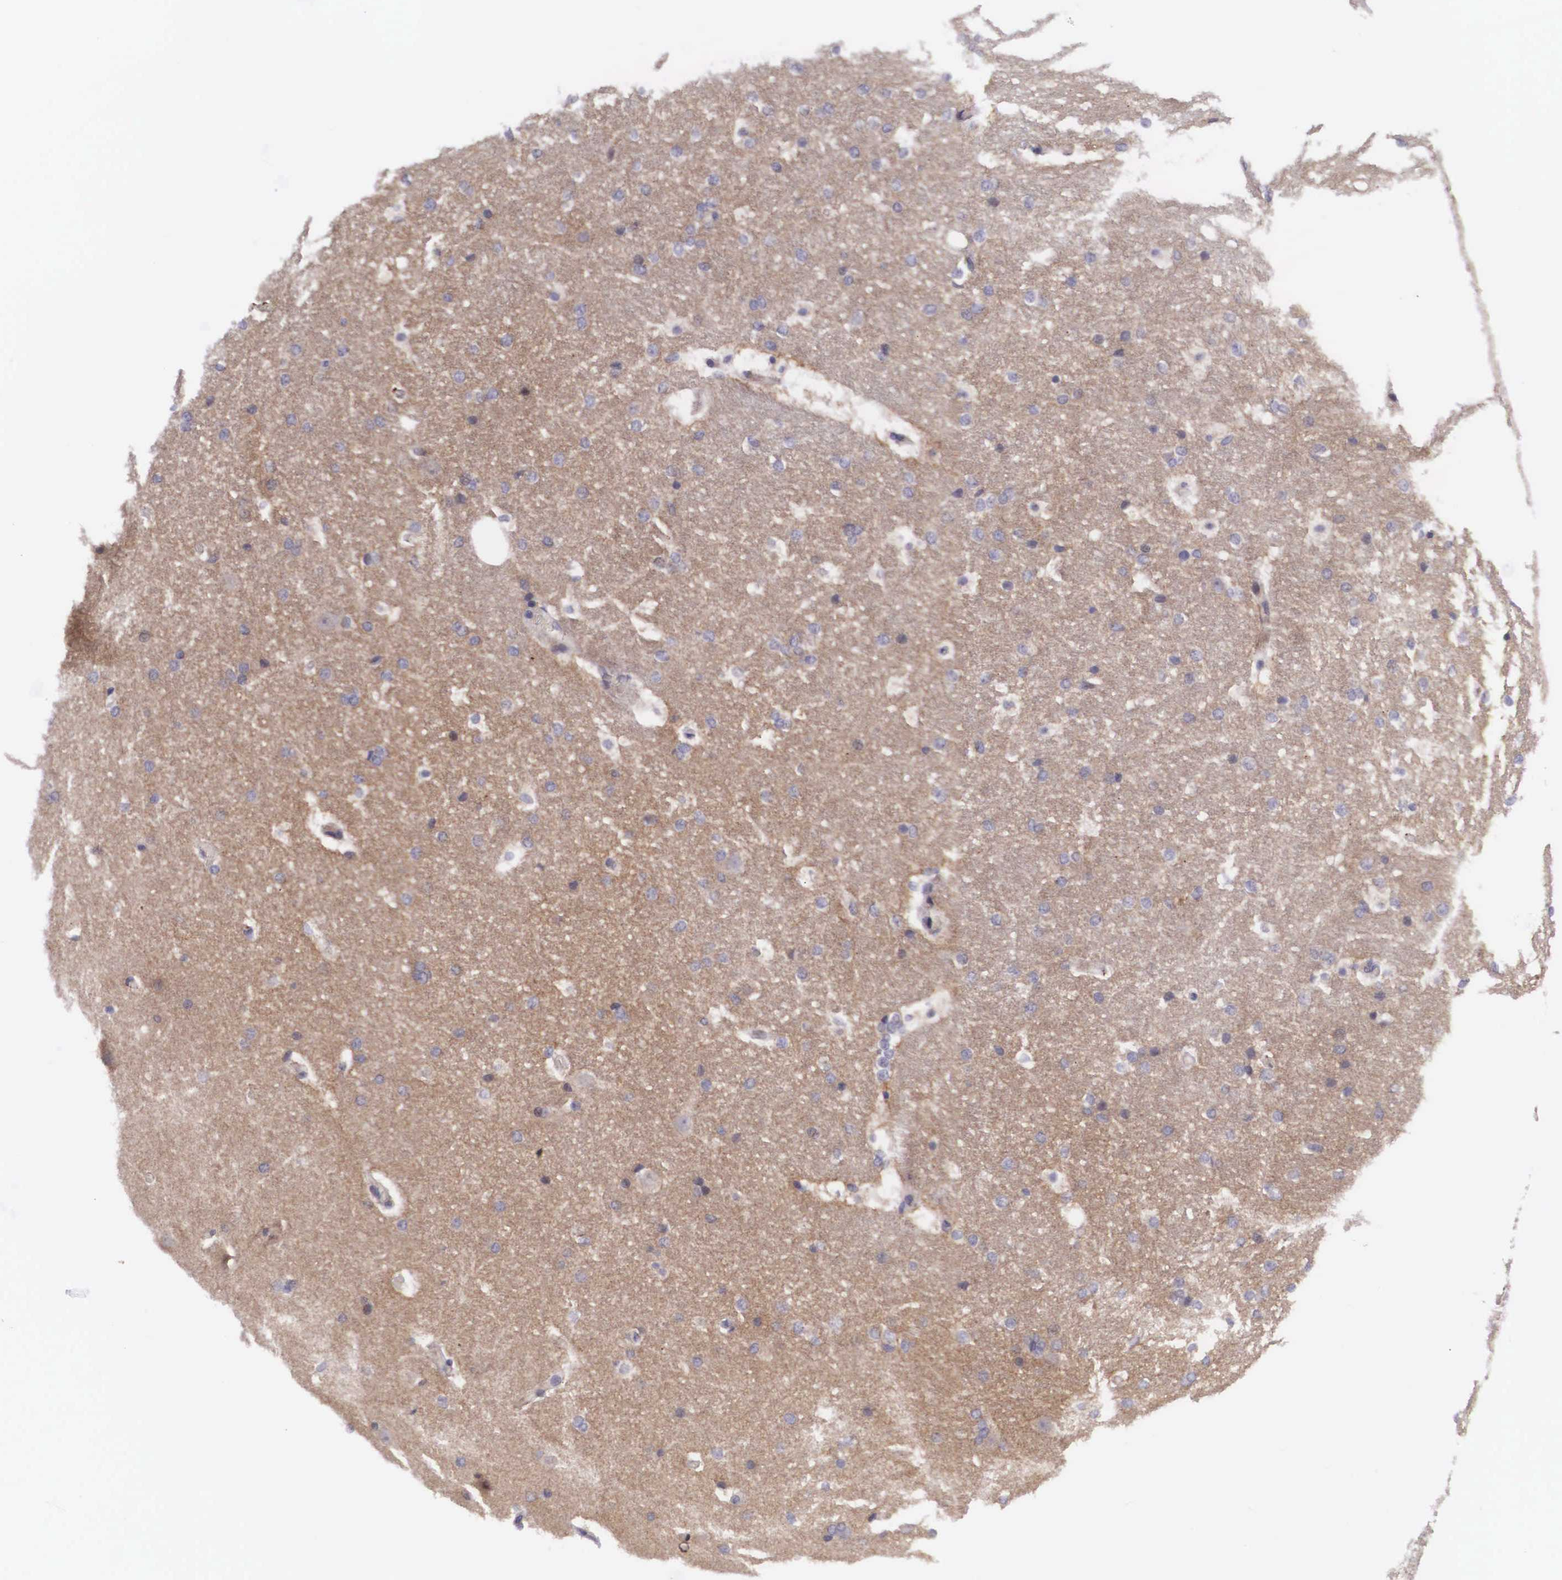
{"staining": {"intensity": "negative", "quantity": "none", "location": "none"}, "tissue": "hippocampus", "cell_type": "Glial cells", "image_type": "normal", "snomed": [{"axis": "morphology", "description": "Normal tissue, NOS"}, {"axis": "topography", "description": "Hippocampus"}], "caption": "This is a photomicrograph of immunohistochemistry (IHC) staining of unremarkable hippocampus, which shows no expression in glial cells. (DAB (3,3'-diaminobenzidine) immunohistochemistry (IHC) with hematoxylin counter stain).", "gene": "EMID1", "patient": {"sex": "female", "age": 19}}